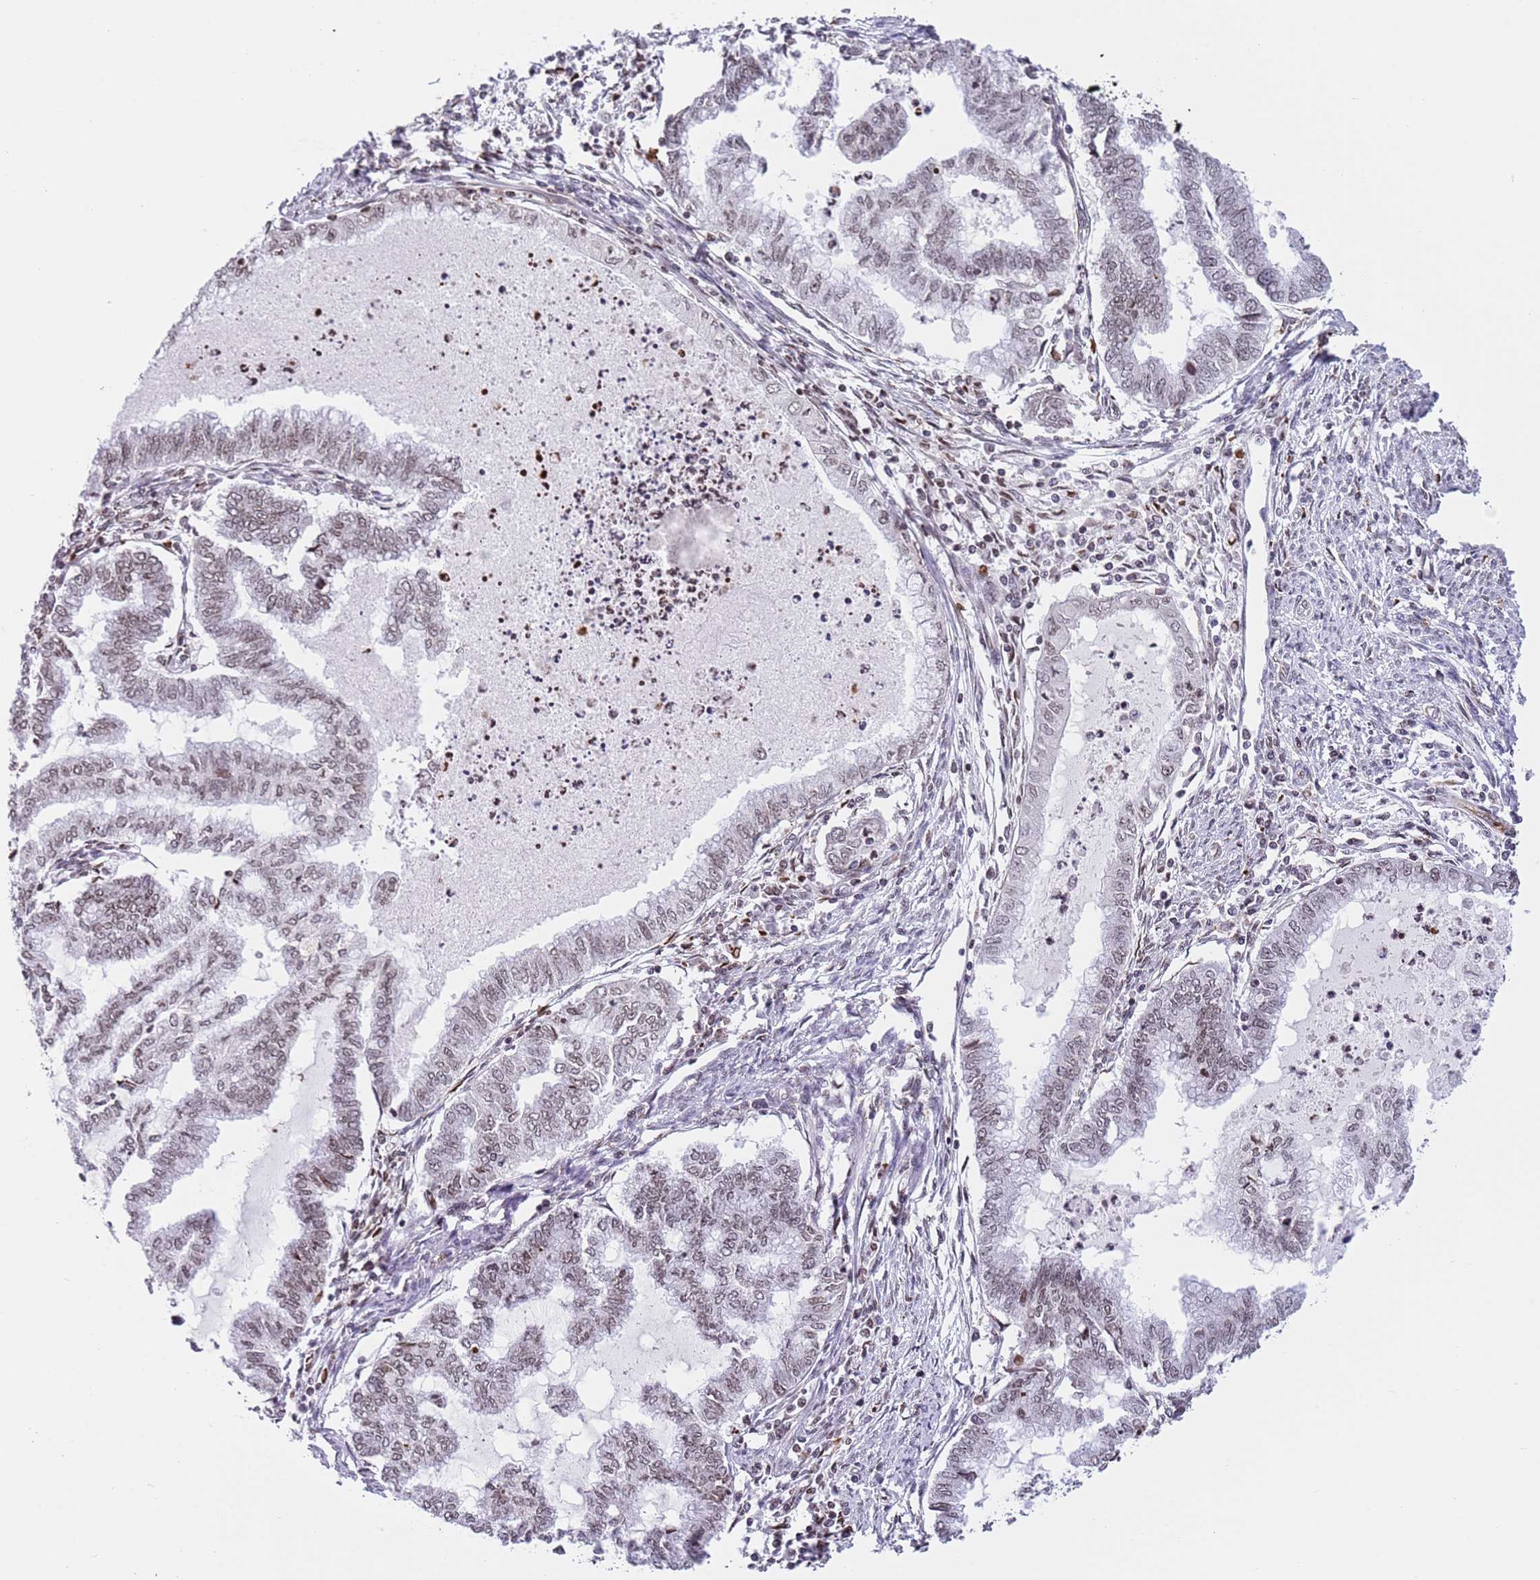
{"staining": {"intensity": "weak", "quantity": "25%-75%", "location": "nuclear"}, "tissue": "endometrial cancer", "cell_type": "Tumor cells", "image_type": "cancer", "snomed": [{"axis": "morphology", "description": "Adenocarcinoma, NOS"}, {"axis": "topography", "description": "Endometrium"}], "caption": "Protein expression analysis of endometrial cancer exhibits weak nuclear positivity in about 25%-75% of tumor cells.", "gene": "NRIP1", "patient": {"sex": "female", "age": 79}}